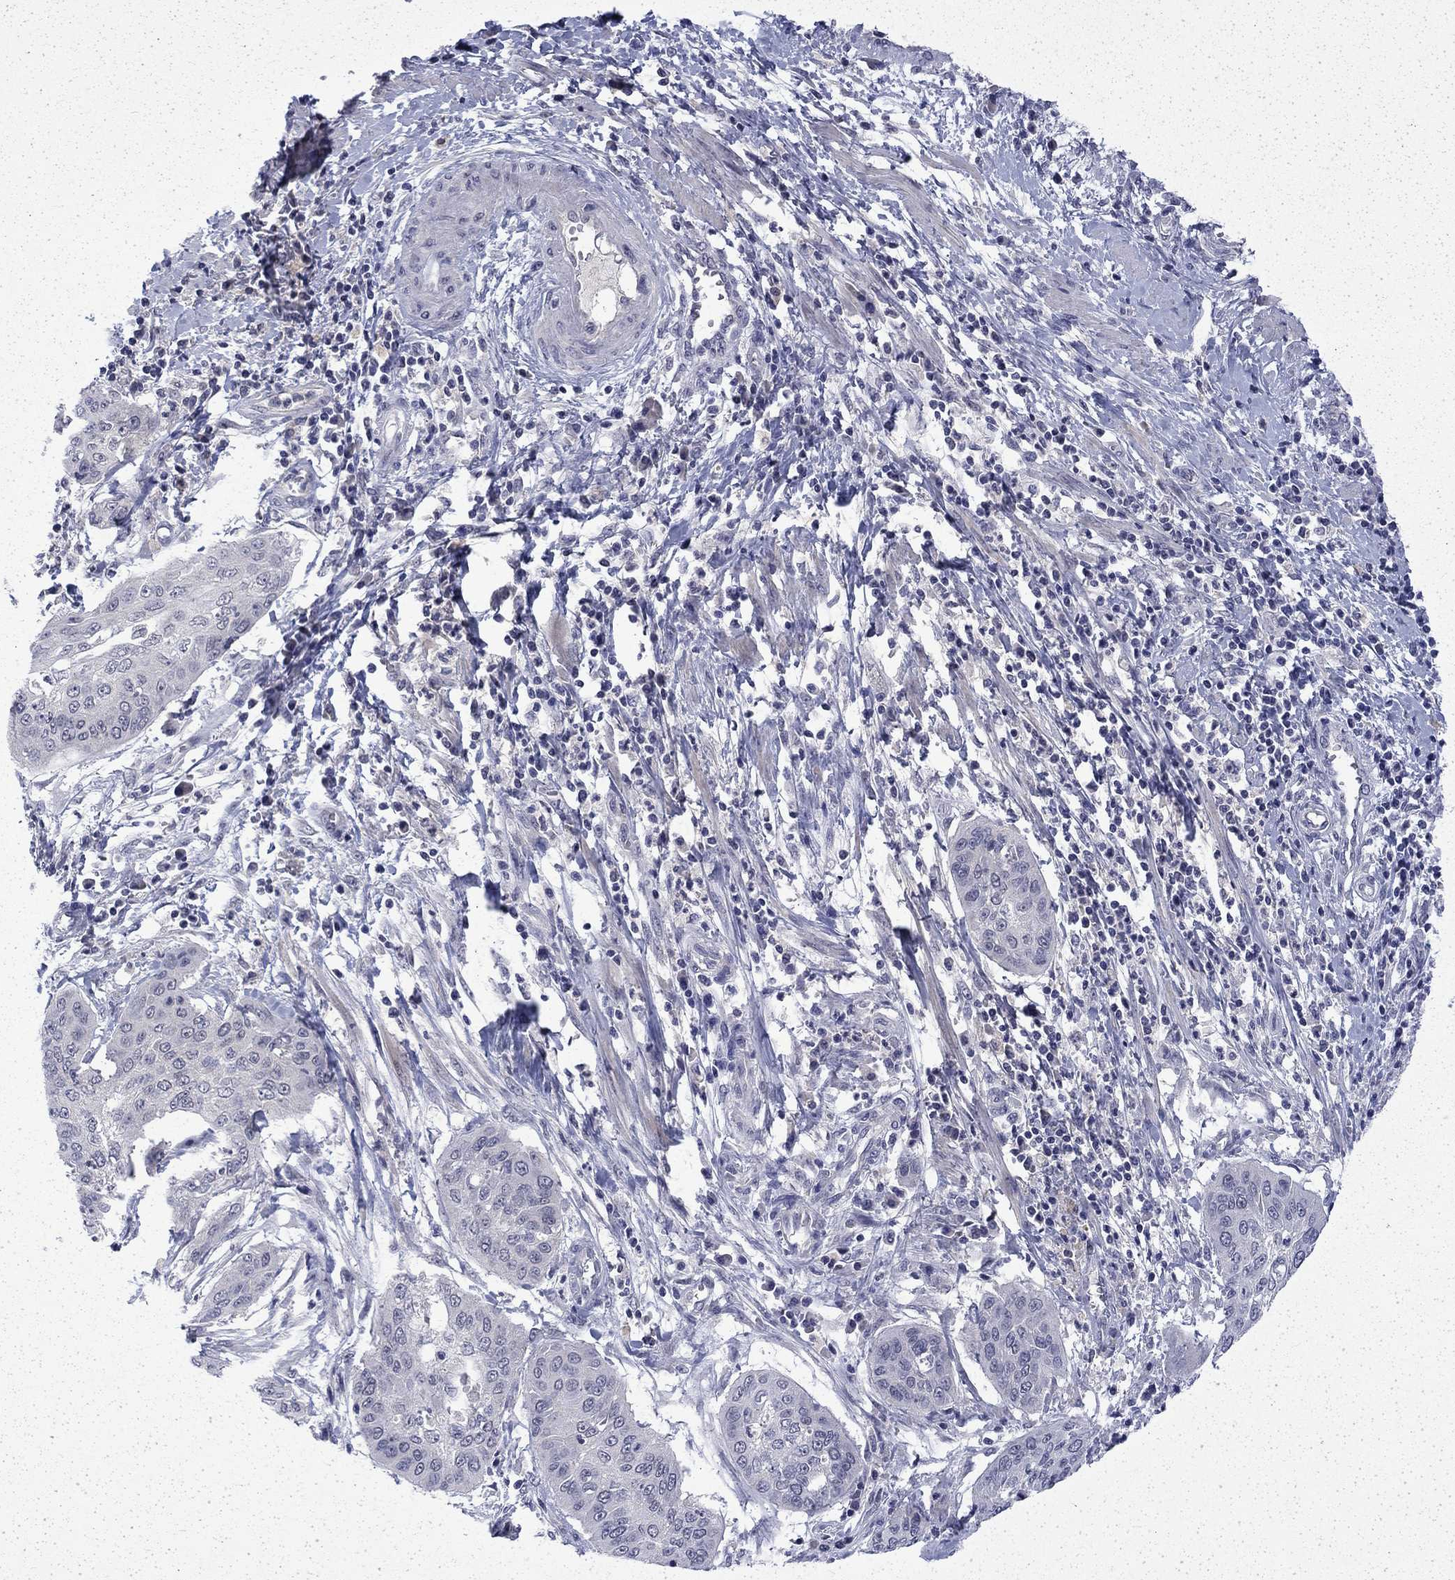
{"staining": {"intensity": "negative", "quantity": "none", "location": "none"}, "tissue": "cervical cancer", "cell_type": "Tumor cells", "image_type": "cancer", "snomed": [{"axis": "morphology", "description": "Squamous cell carcinoma, NOS"}, {"axis": "topography", "description": "Cervix"}], "caption": "DAB (3,3'-diaminobenzidine) immunohistochemical staining of squamous cell carcinoma (cervical) shows no significant staining in tumor cells.", "gene": "CHAT", "patient": {"sex": "female", "age": 39}}